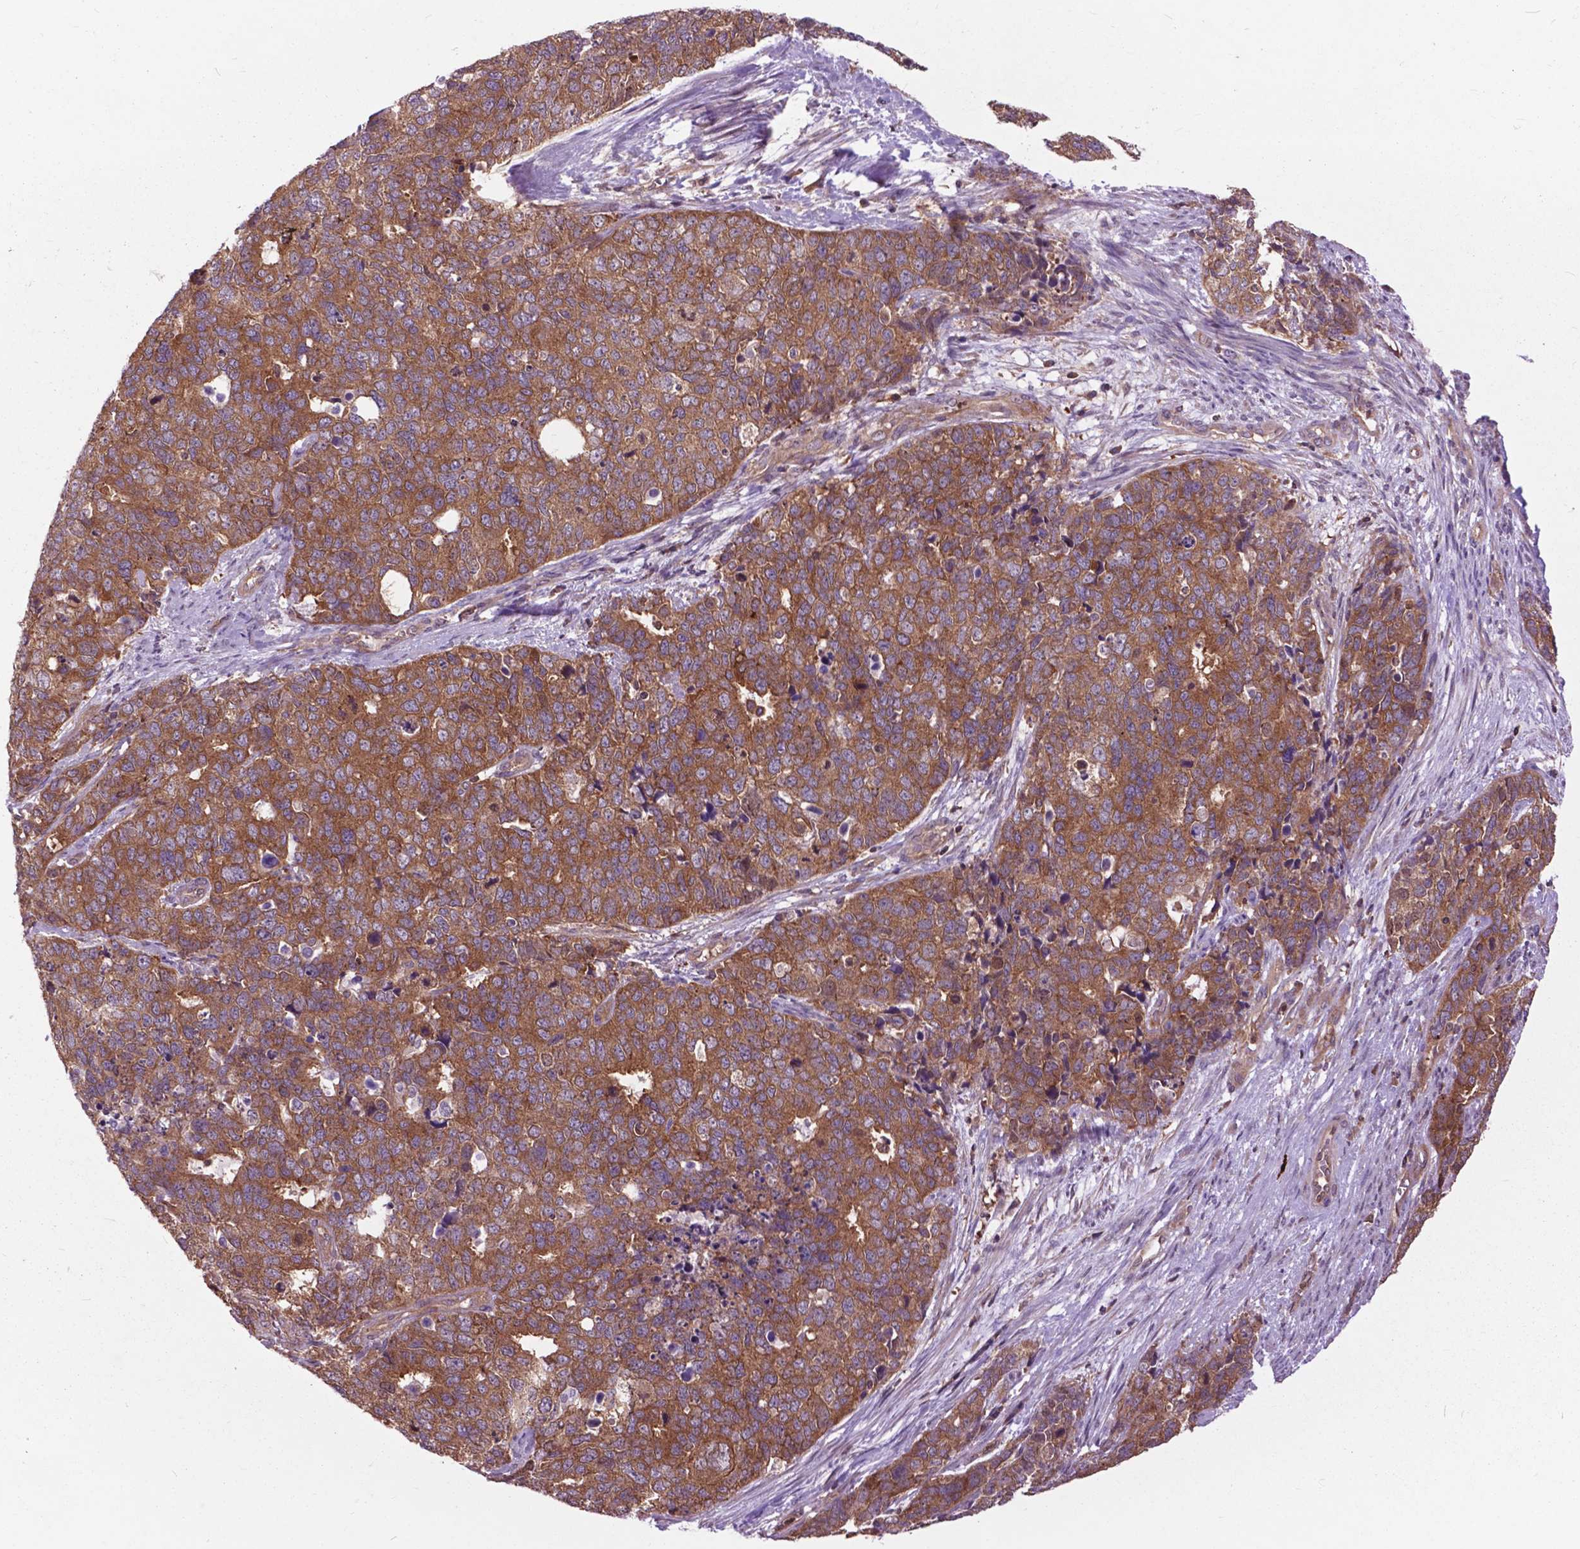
{"staining": {"intensity": "strong", "quantity": ">75%", "location": "cytoplasmic/membranous"}, "tissue": "cervical cancer", "cell_type": "Tumor cells", "image_type": "cancer", "snomed": [{"axis": "morphology", "description": "Squamous cell carcinoma, NOS"}, {"axis": "topography", "description": "Cervix"}], "caption": "An immunohistochemistry (IHC) photomicrograph of neoplastic tissue is shown. Protein staining in brown highlights strong cytoplasmic/membranous positivity in squamous cell carcinoma (cervical) within tumor cells.", "gene": "ARAF", "patient": {"sex": "female", "age": 63}}